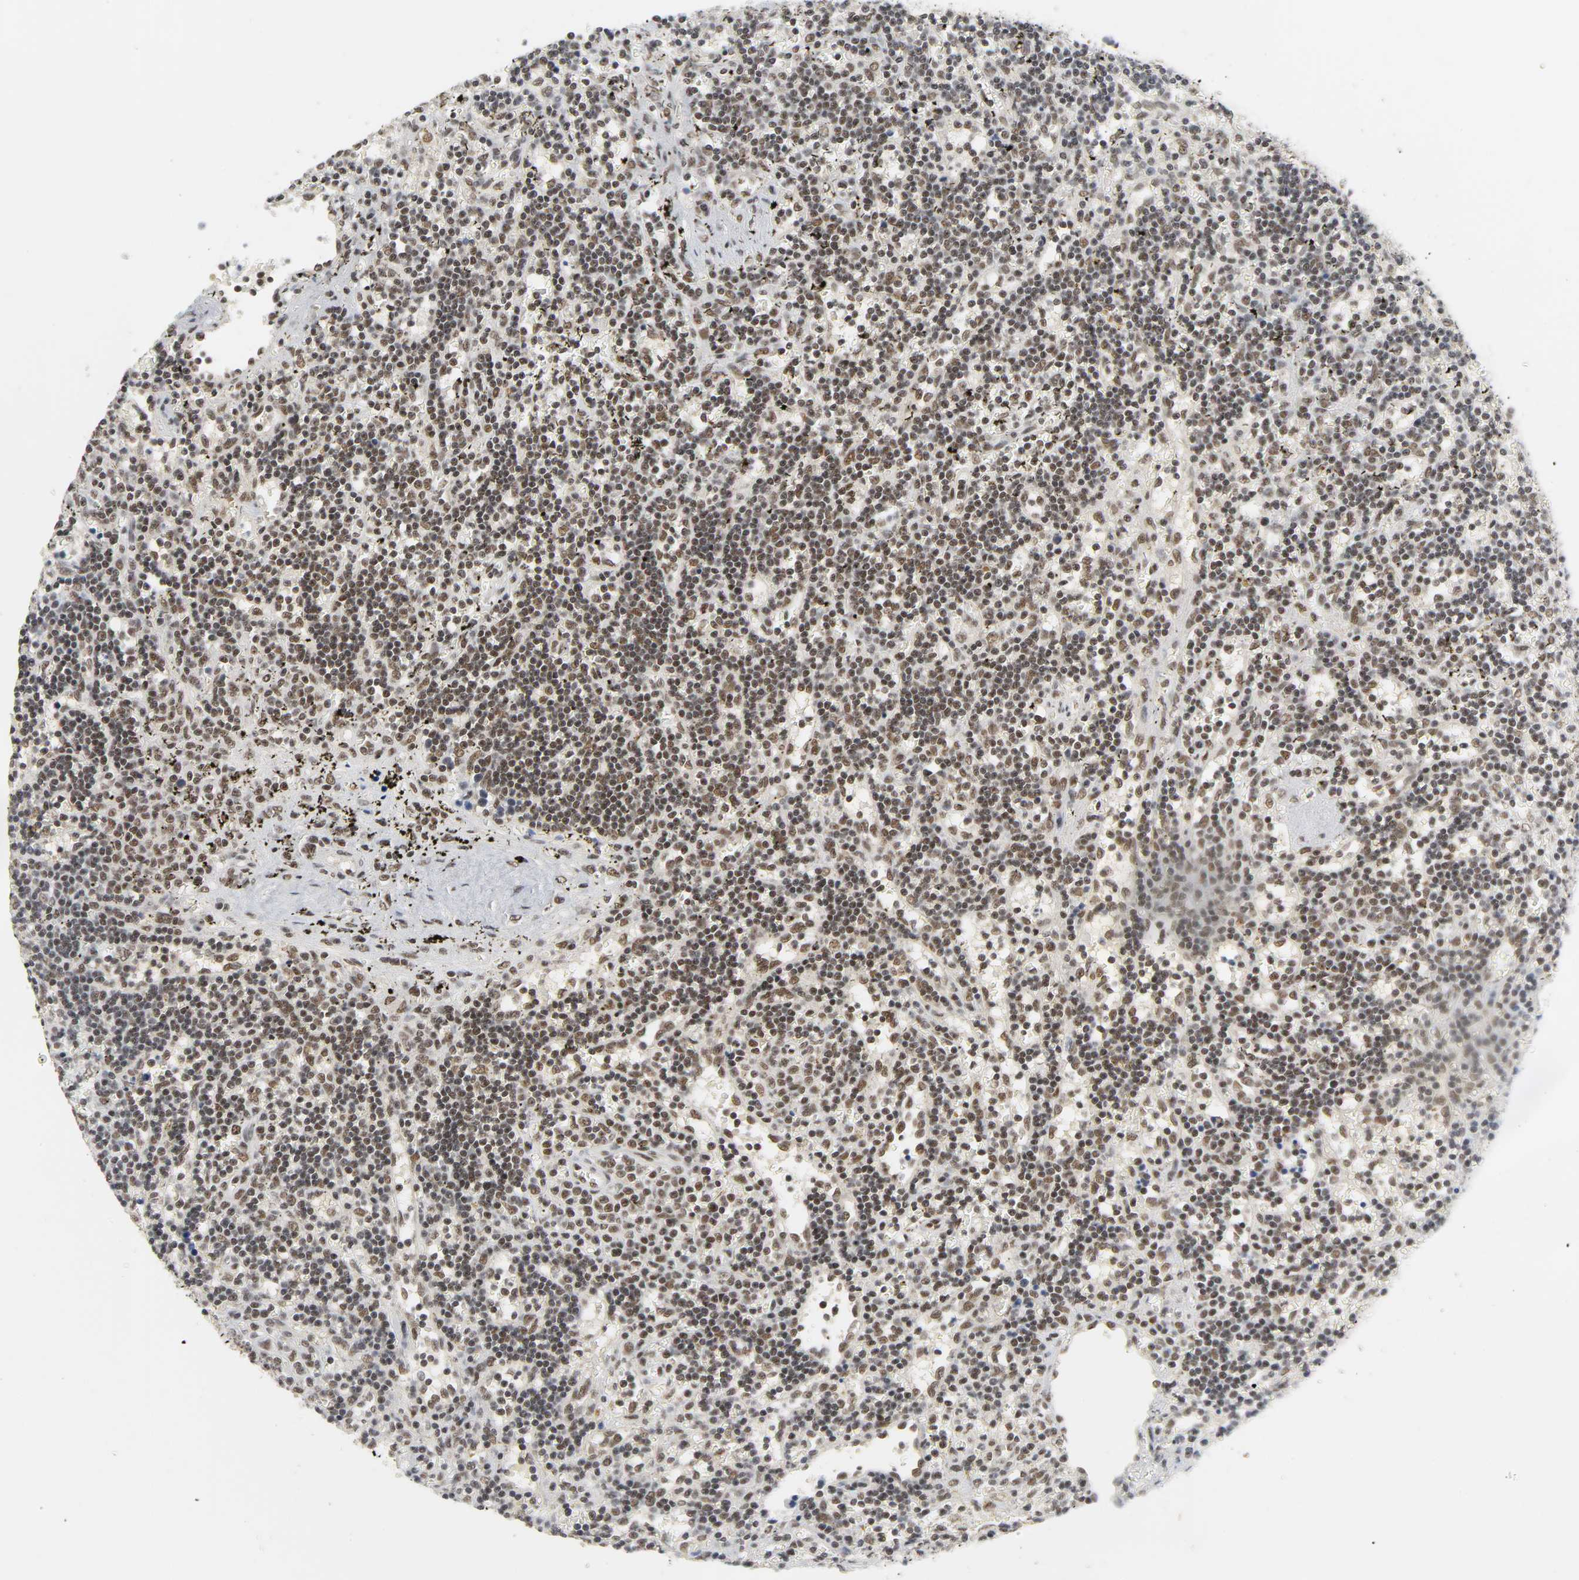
{"staining": {"intensity": "moderate", "quantity": ">75%", "location": "nuclear"}, "tissue": "lymphoma", "cell_type": "Tumor cells", "image_type": "cancer", "snomed": [{"axis": "morphology", "description": "Malignant lymphoma, non-Hodgkin's type, Low grade"}, {"axis": "topography", "description": "Spleen"}], "caption": "Lymphoma stained for a protein displays moderate nuclear positivity in tumor cells.", "gene": "NCOA6", "patient": {"sex": "male", "age": 60}}